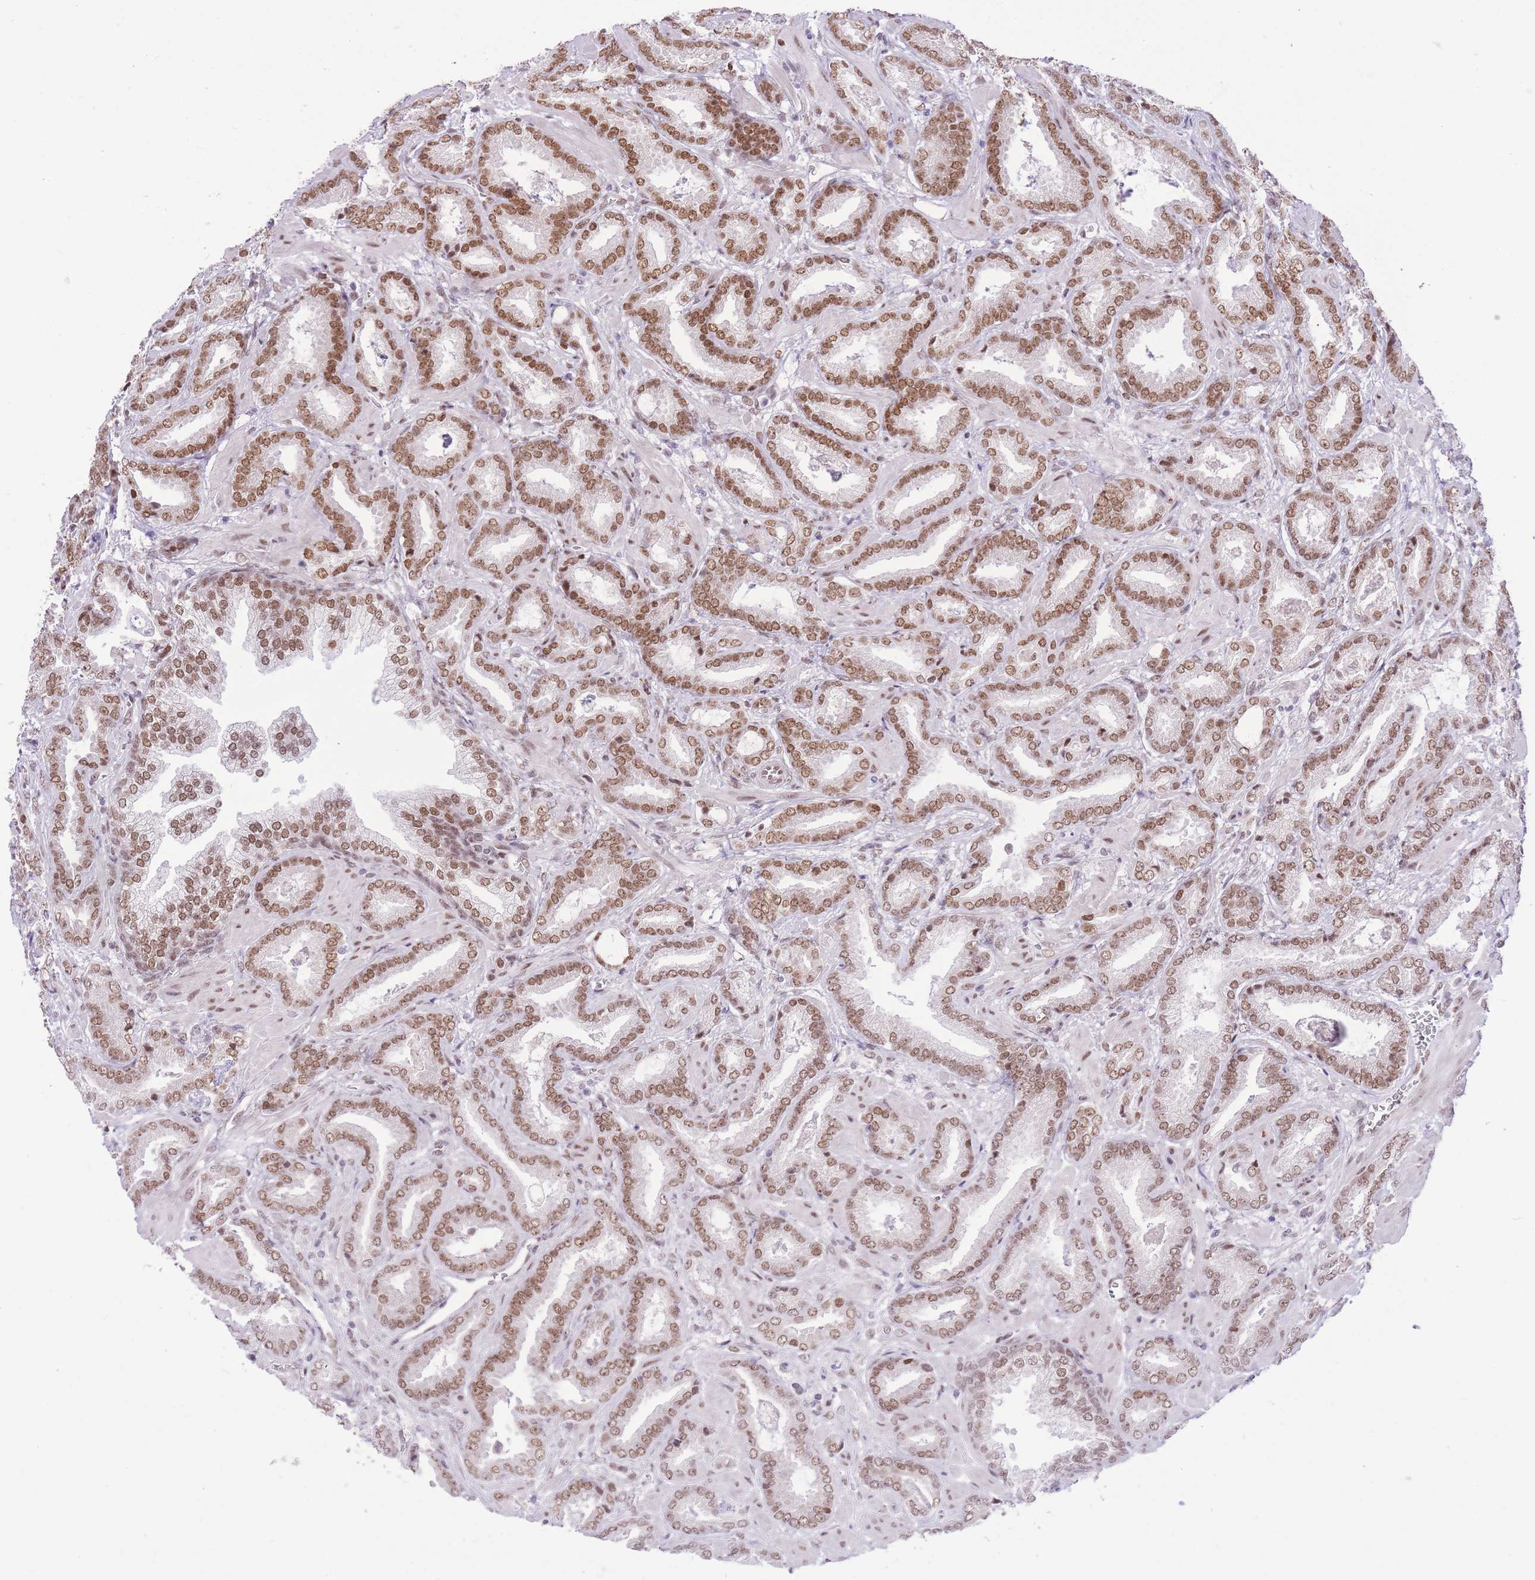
{"staining": {"intensity": "moderate", "quantity": ">75%", "location": "nuclear"}, "tissue": "prostate cancer", "cell_type": "Tumor cells", "image_type": "cancer", "snomed": [{"axis": "morphology", "description": "Adenocarcinoma, Low grade"}, {"axis": "topography", "description": "Prostate"}], "caption": "Immunohistochemical staining of prostate cancer displays medium levels of moderate nuclear protein expression in approximately >75% of tumor cells.", "gene": "ZBED5", "patient": {"sex": "male", "age": 62}}